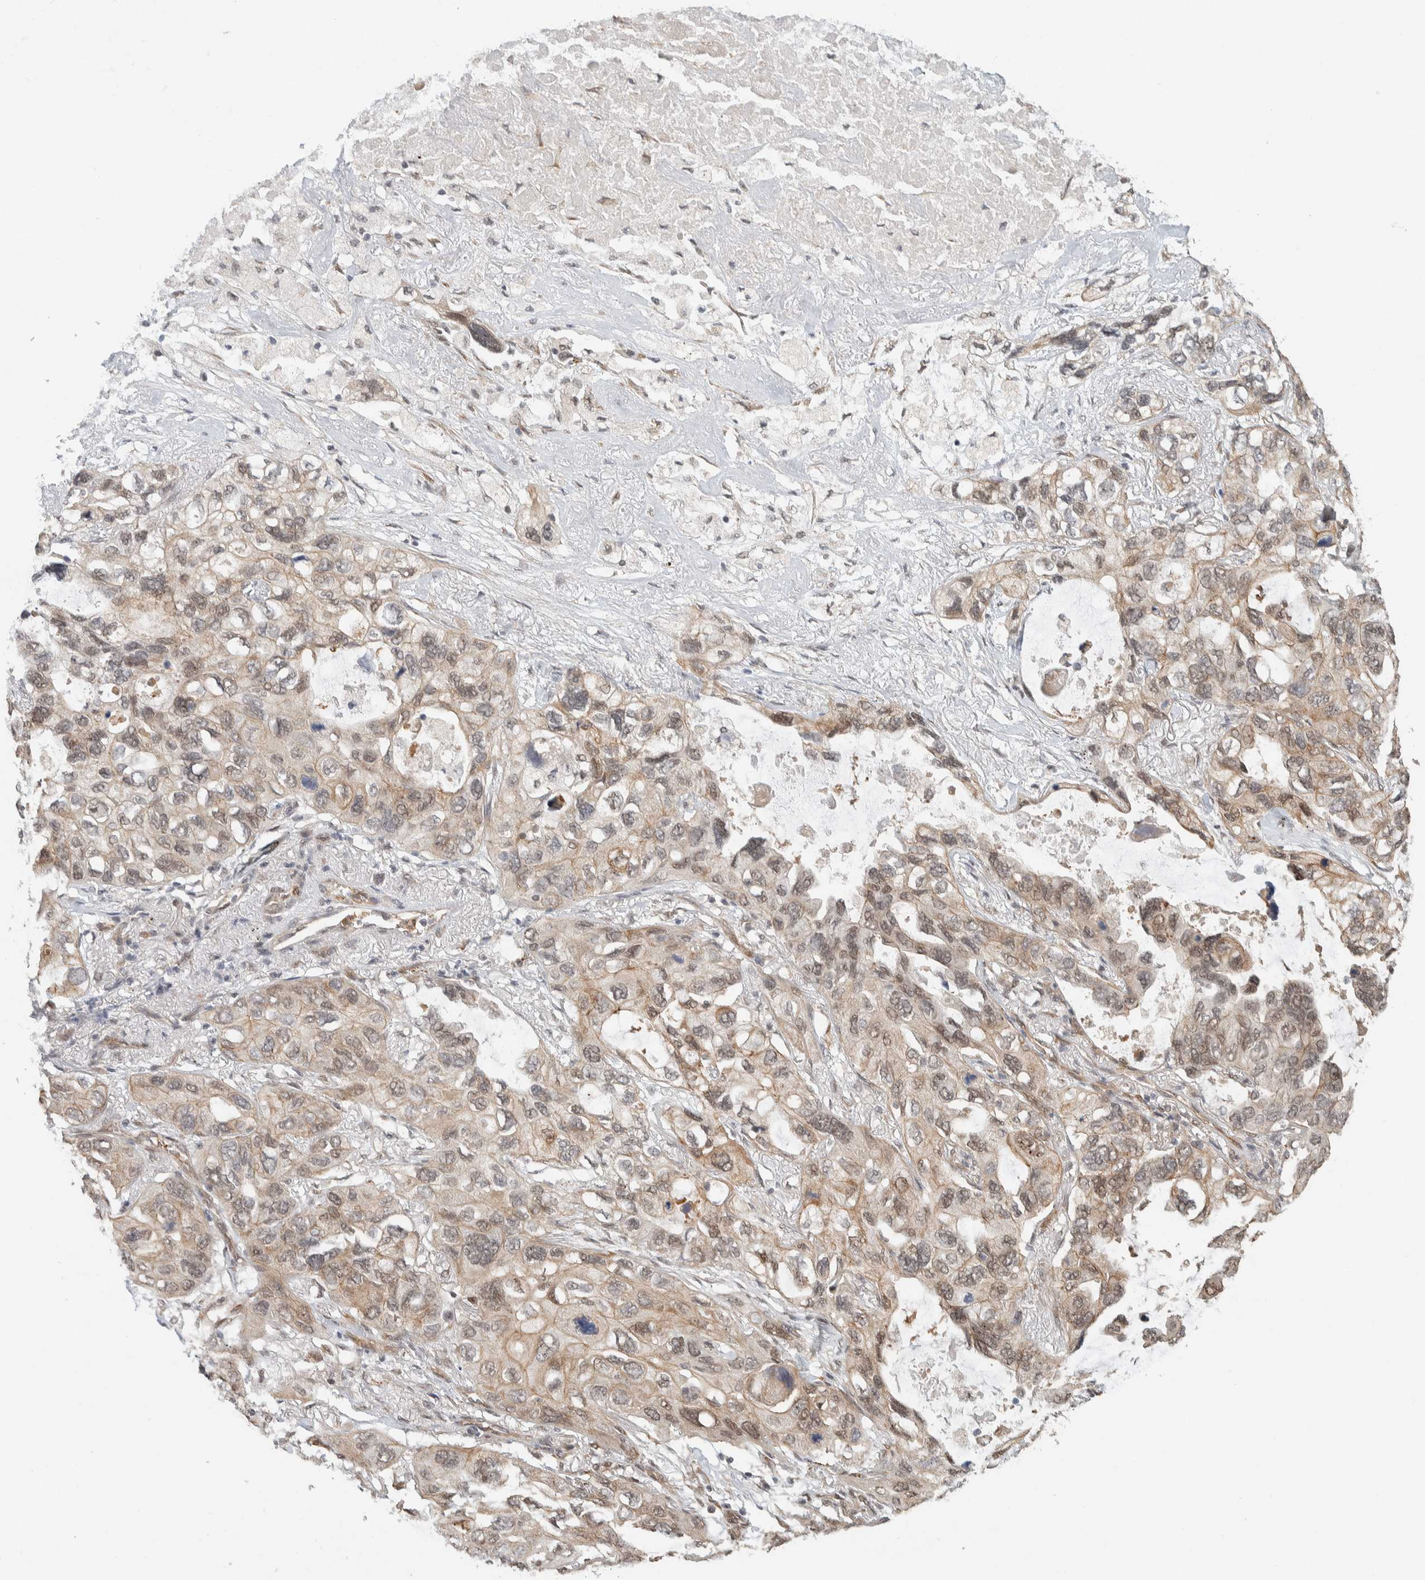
{"staining": {"intensity": "weak", "quantity": ">75%", "location": "cytoplasmic/membranous,nuclear"}, "tissue": "lung cancer", "cell_type": "Tumor cells", "image_type": "cancer", "snomed": [{"axis": "morphology", "description": "Squamous cell carcinoma, NOS"}, {"axis": "topography", "description": "Lung"}], "caption": "Brown immunohistochemical staining in human lung squamous cell carcinoma displays weak cytoplasmic/membranous and nuclear expression in approximately >75% of tumor cells. (Brightfield microscopy of DAB IHC at high magnification).", "gene": "ZBTB2", "patient": {"sex": "female", "age": 73}}